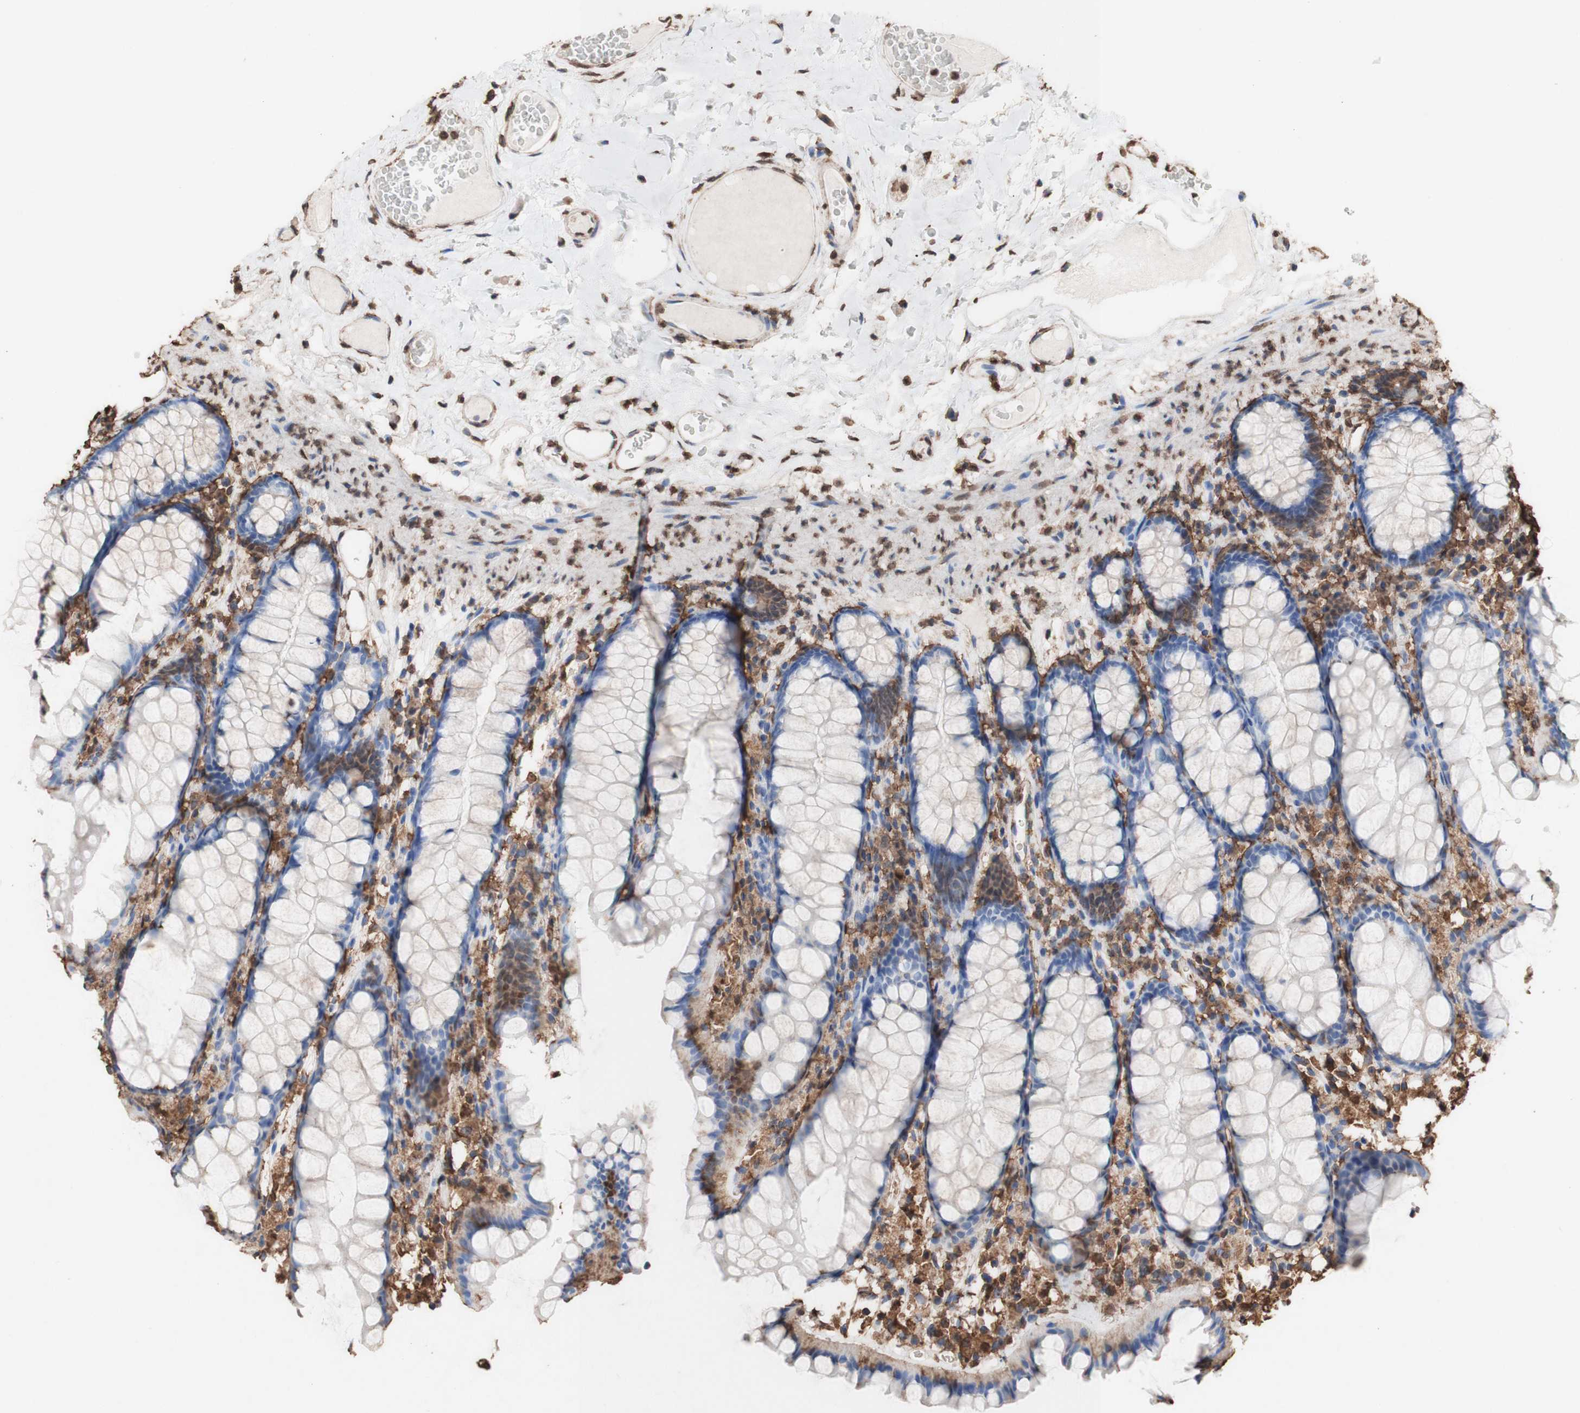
{"staining": {"intensity": "weak", "quantity": "25%-75%", "location": "cytoplasmic/membranous"}, "tissue": "colon", "cell_type": "Endothelial cells", "image_type": "normal", "snomed": [{"axis": "morphology", "description": "Normal tissue, NOS"}, {"axis": "topography", "description": "Colon"}], "caption": "Human colon stained with a brown dye shows weak cytoplasmic/membranous positive expression in approximately 25%-75% of endothelial cells.", "gene": "PIDD1", "patient": {"sex": "female", "age": 55}}